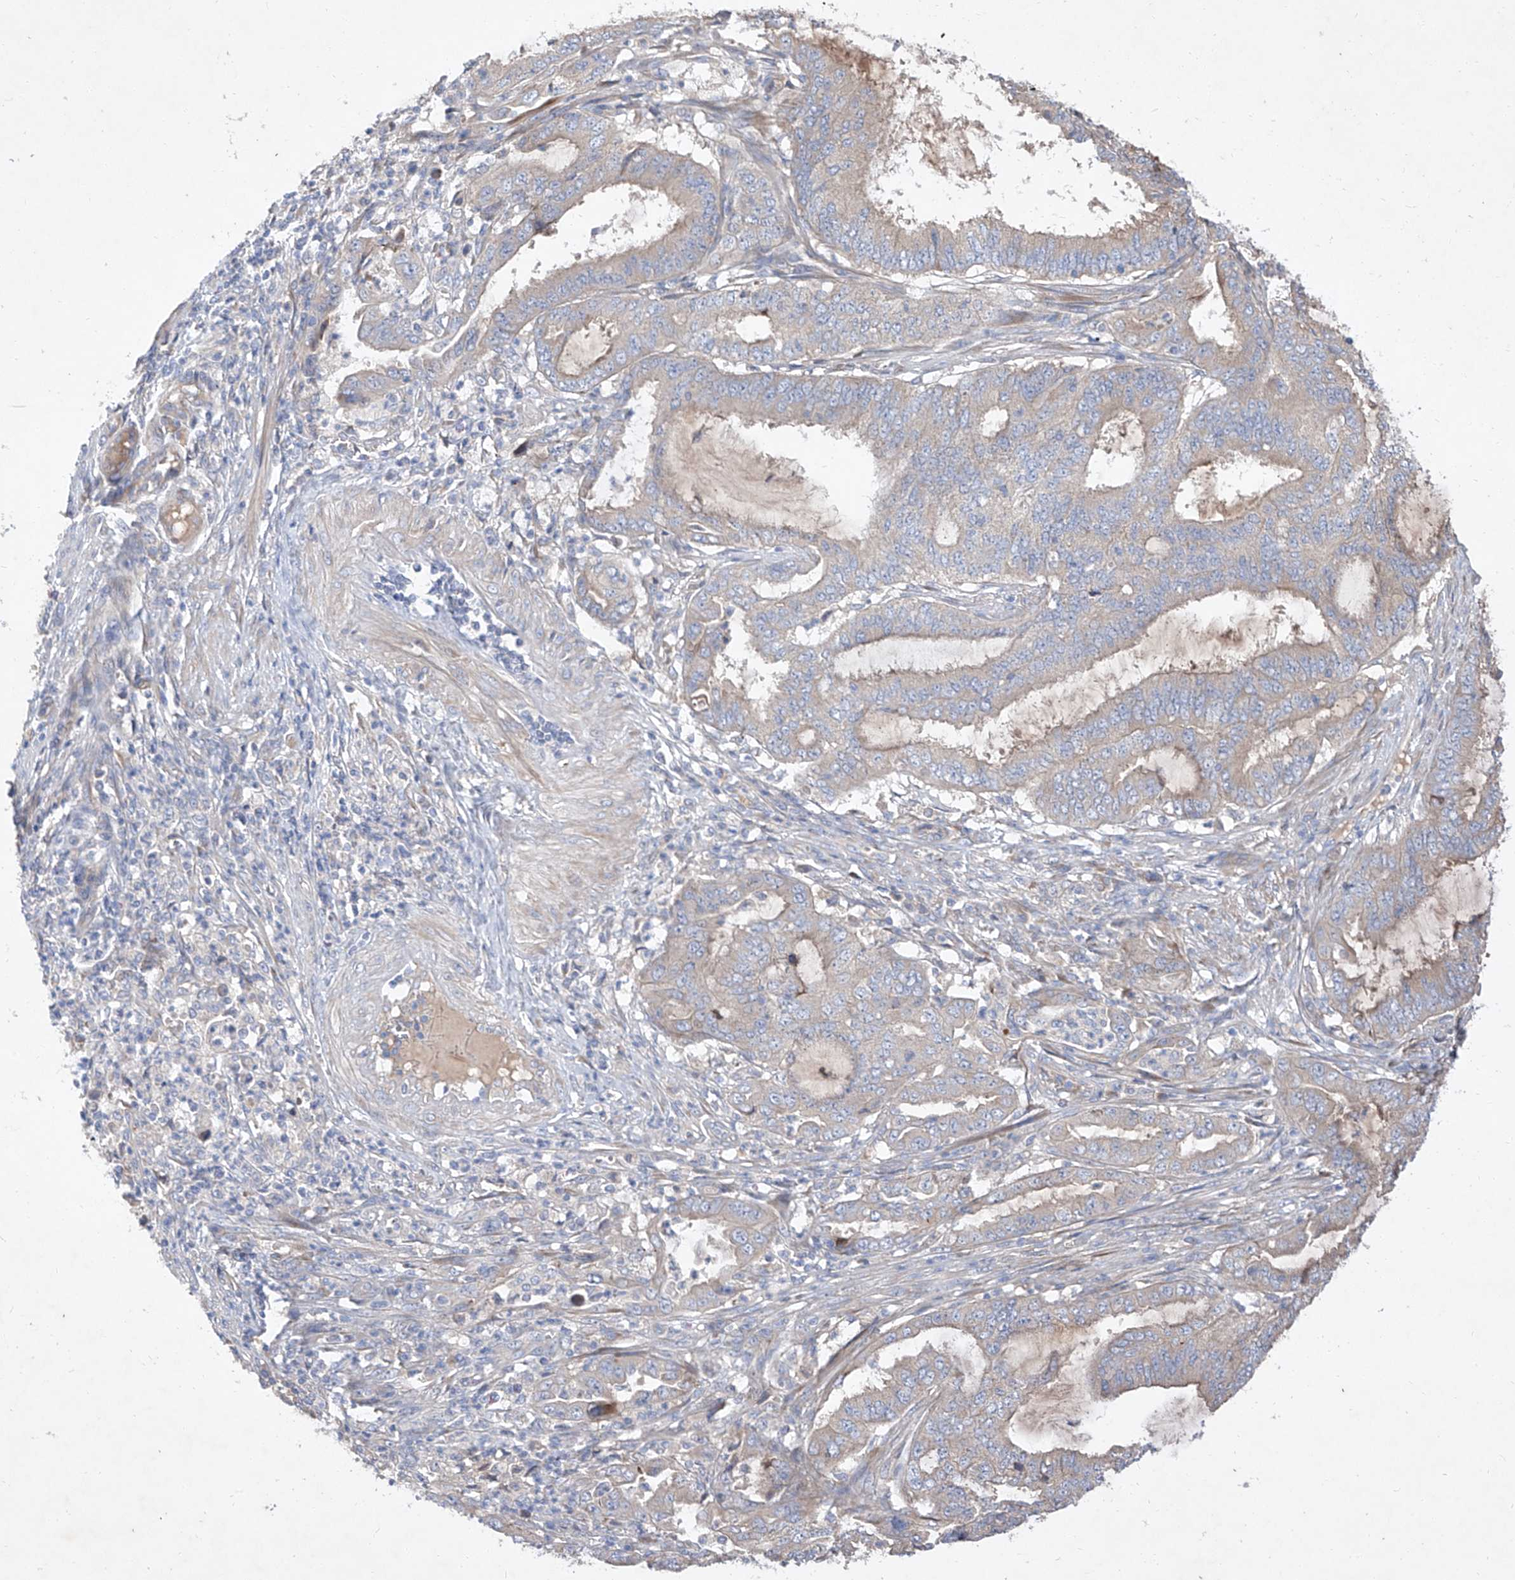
{"staining": {"intensity": "negative", "quantity": "none", "location": "none"}, "tissue": "endometrial cancer", "cell_type": "Tumor cells", "image_type": "cancer", "snomed": [{"axis": "morphology", "description": "Adenocarcinoma, NOS"}, {"axis": "topography", "description": "Endometrium"}], "caption": "Human endometrial adenocarcinoma stained for a protein using immunohistochemistry (IHC) shows no expression in tumor cells.", "gene": "DIRAS3", "patient": {"sex": "female", "age": 51}}